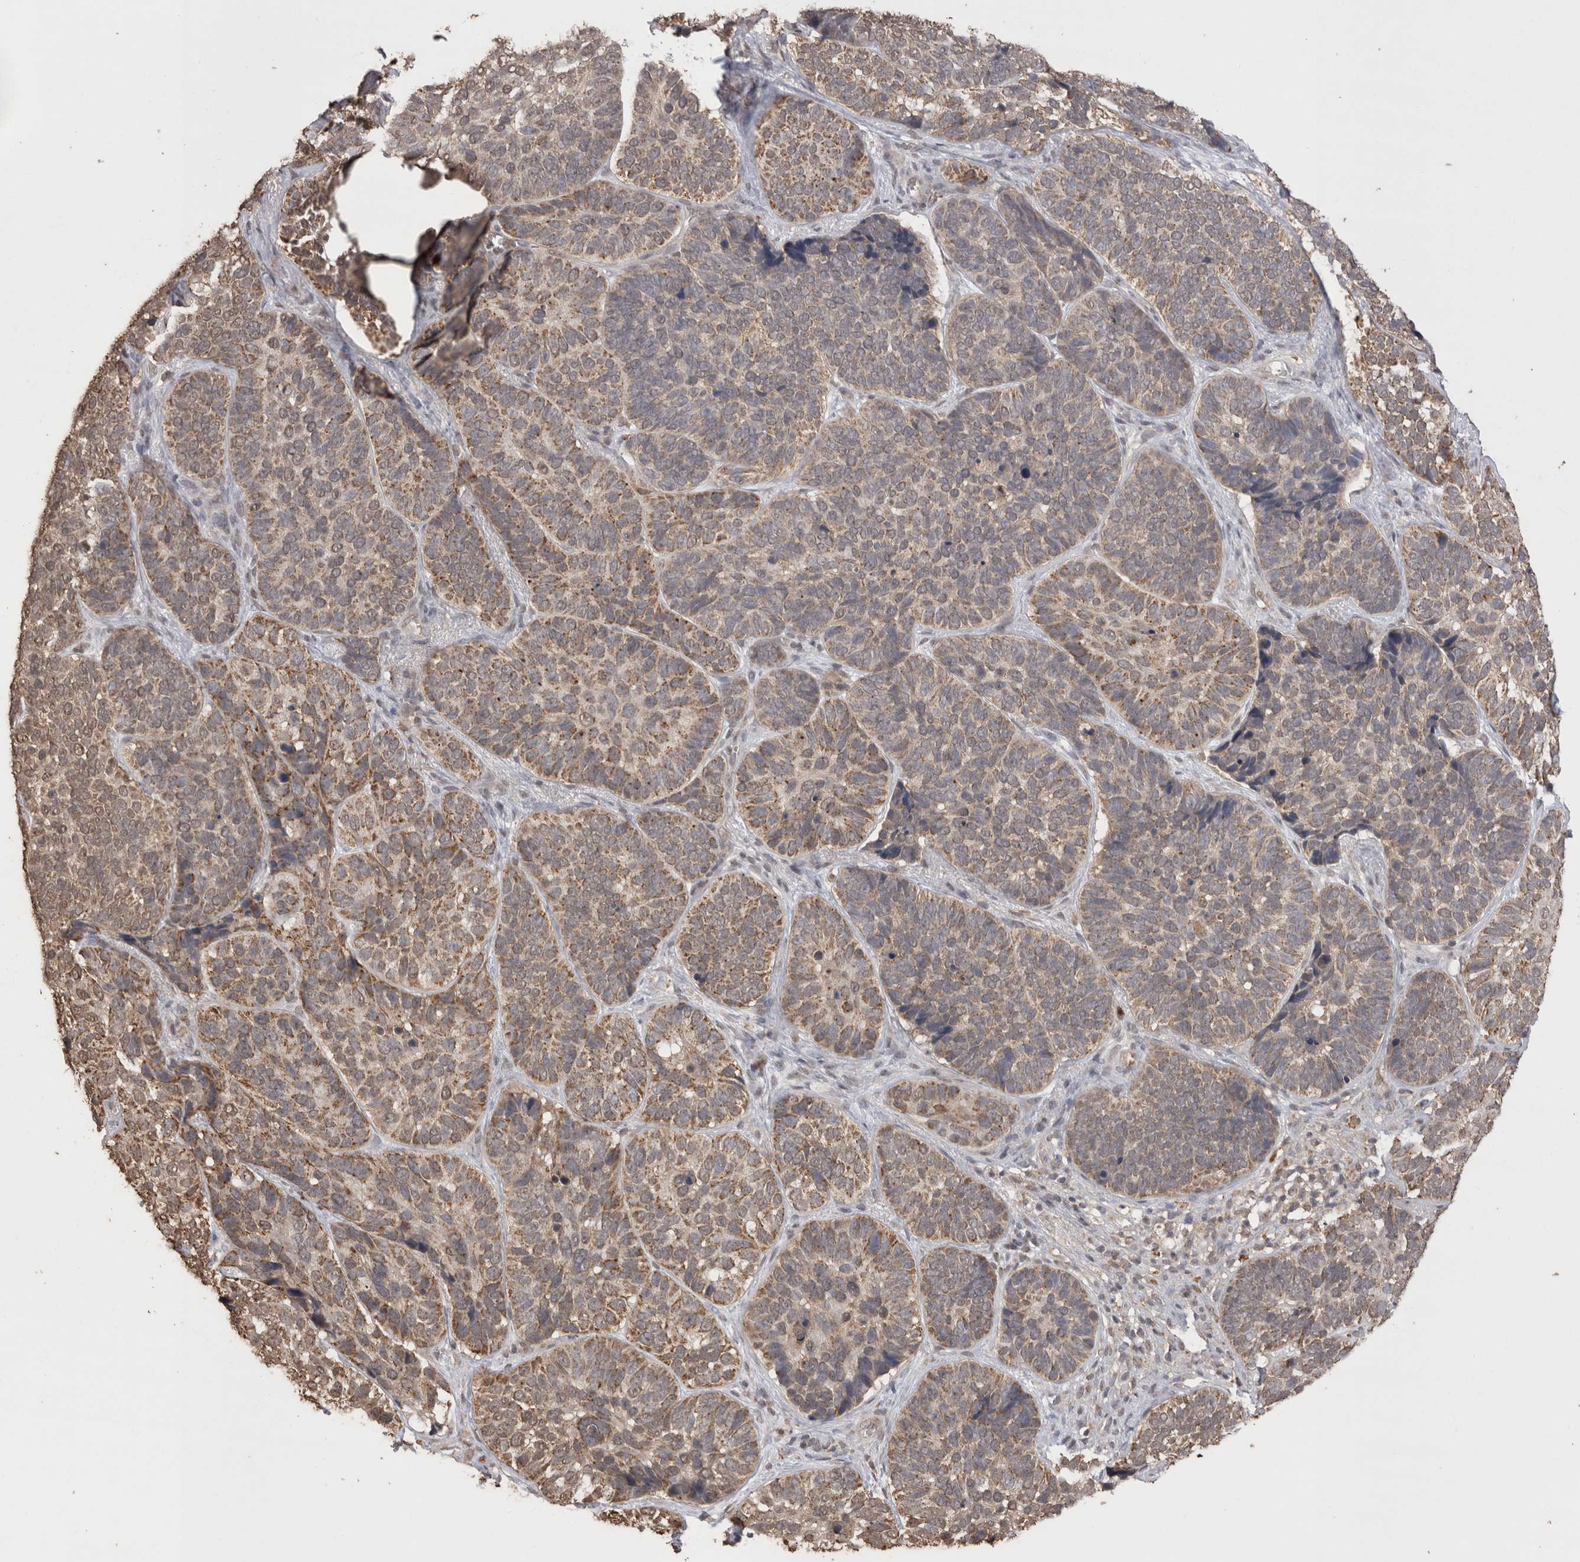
{"staining": {"intensity": "weak", "quantity": ">75%", "location": "cytoplasmic/membranous"}, "tissue": "skin cancer", "cell_type": "Tumor cells", "image_type": "cancer", "snomed": [{"axis": "morphology", "description": "Basal cell carcinoma"}, {"axis": "topography", "description": "Skin"}], "caption": "A histopathology image showing weak cytoplasmic/membranous positivity in about >75% of tumor cells in skin cancer (basal cell carcinoma), as visualized by brown immunohistochemical staining.", "gene": "GRK5", "patient": {"sex": "male", "age": 62}}